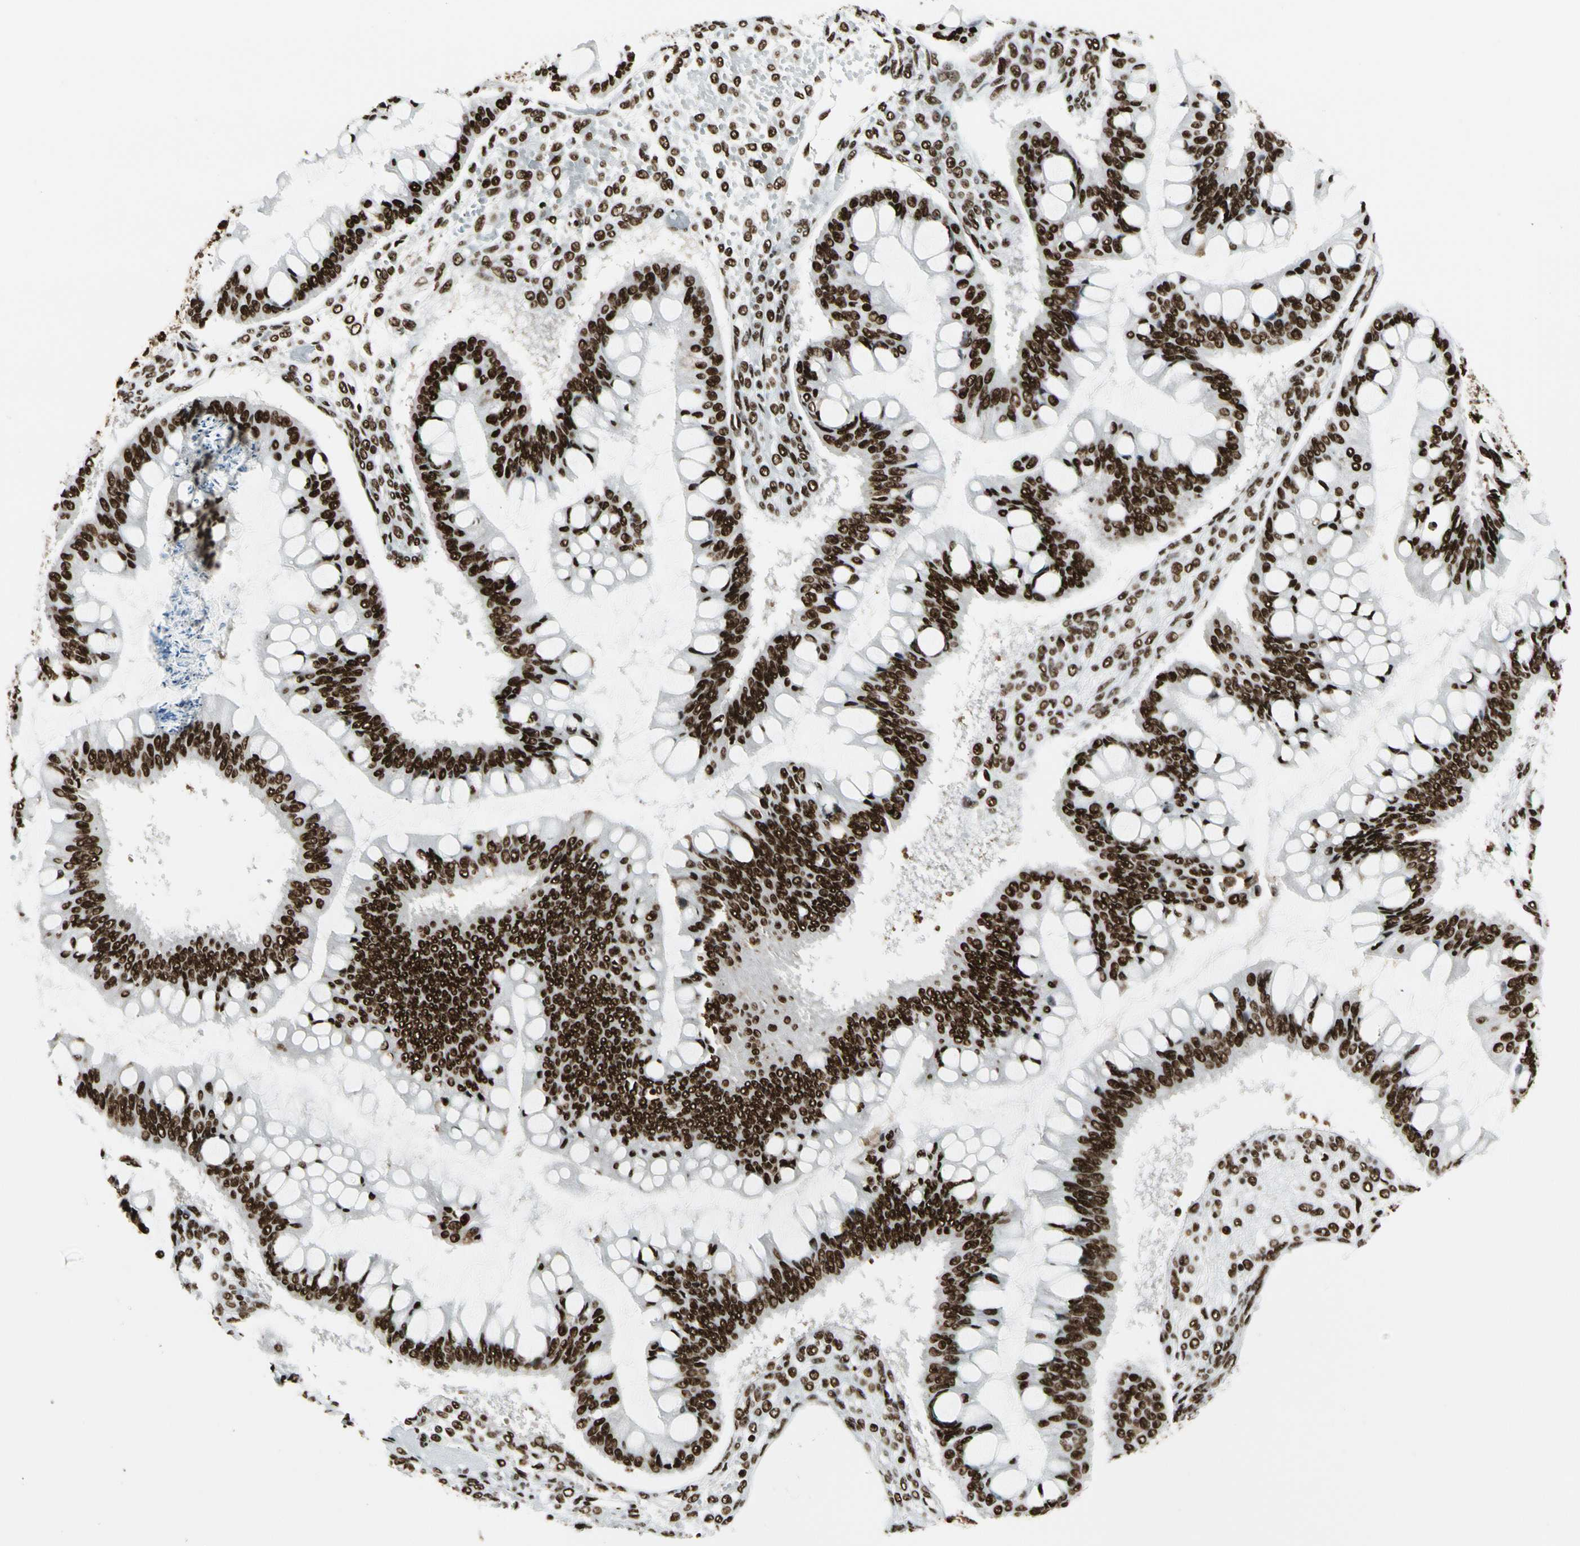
{"staining": {"intensity": "strong", "quantity": ">75%", "location": "nuclear"}, "tissue": "ovarian cancer", "cell_type": "Tumor cells", "image_type": "cancer", "snomed": [{"axis": "morphology", "description": "Cystadenocarcinoma, mucinous, NOS"}, {"axis": "topography", "description": "Ovary"}], "caption": "Immunohistochemical staining of mucinous cystadenocarcinoma (ovarian) exhibits high levels of strong nuclear protein positivity in about >75% of tumor cells. Ihc stains the protein in brown and the nuclei are stained blue.", "gene": "CCAR1", "patient": {"sex": "female", "age": 73}}